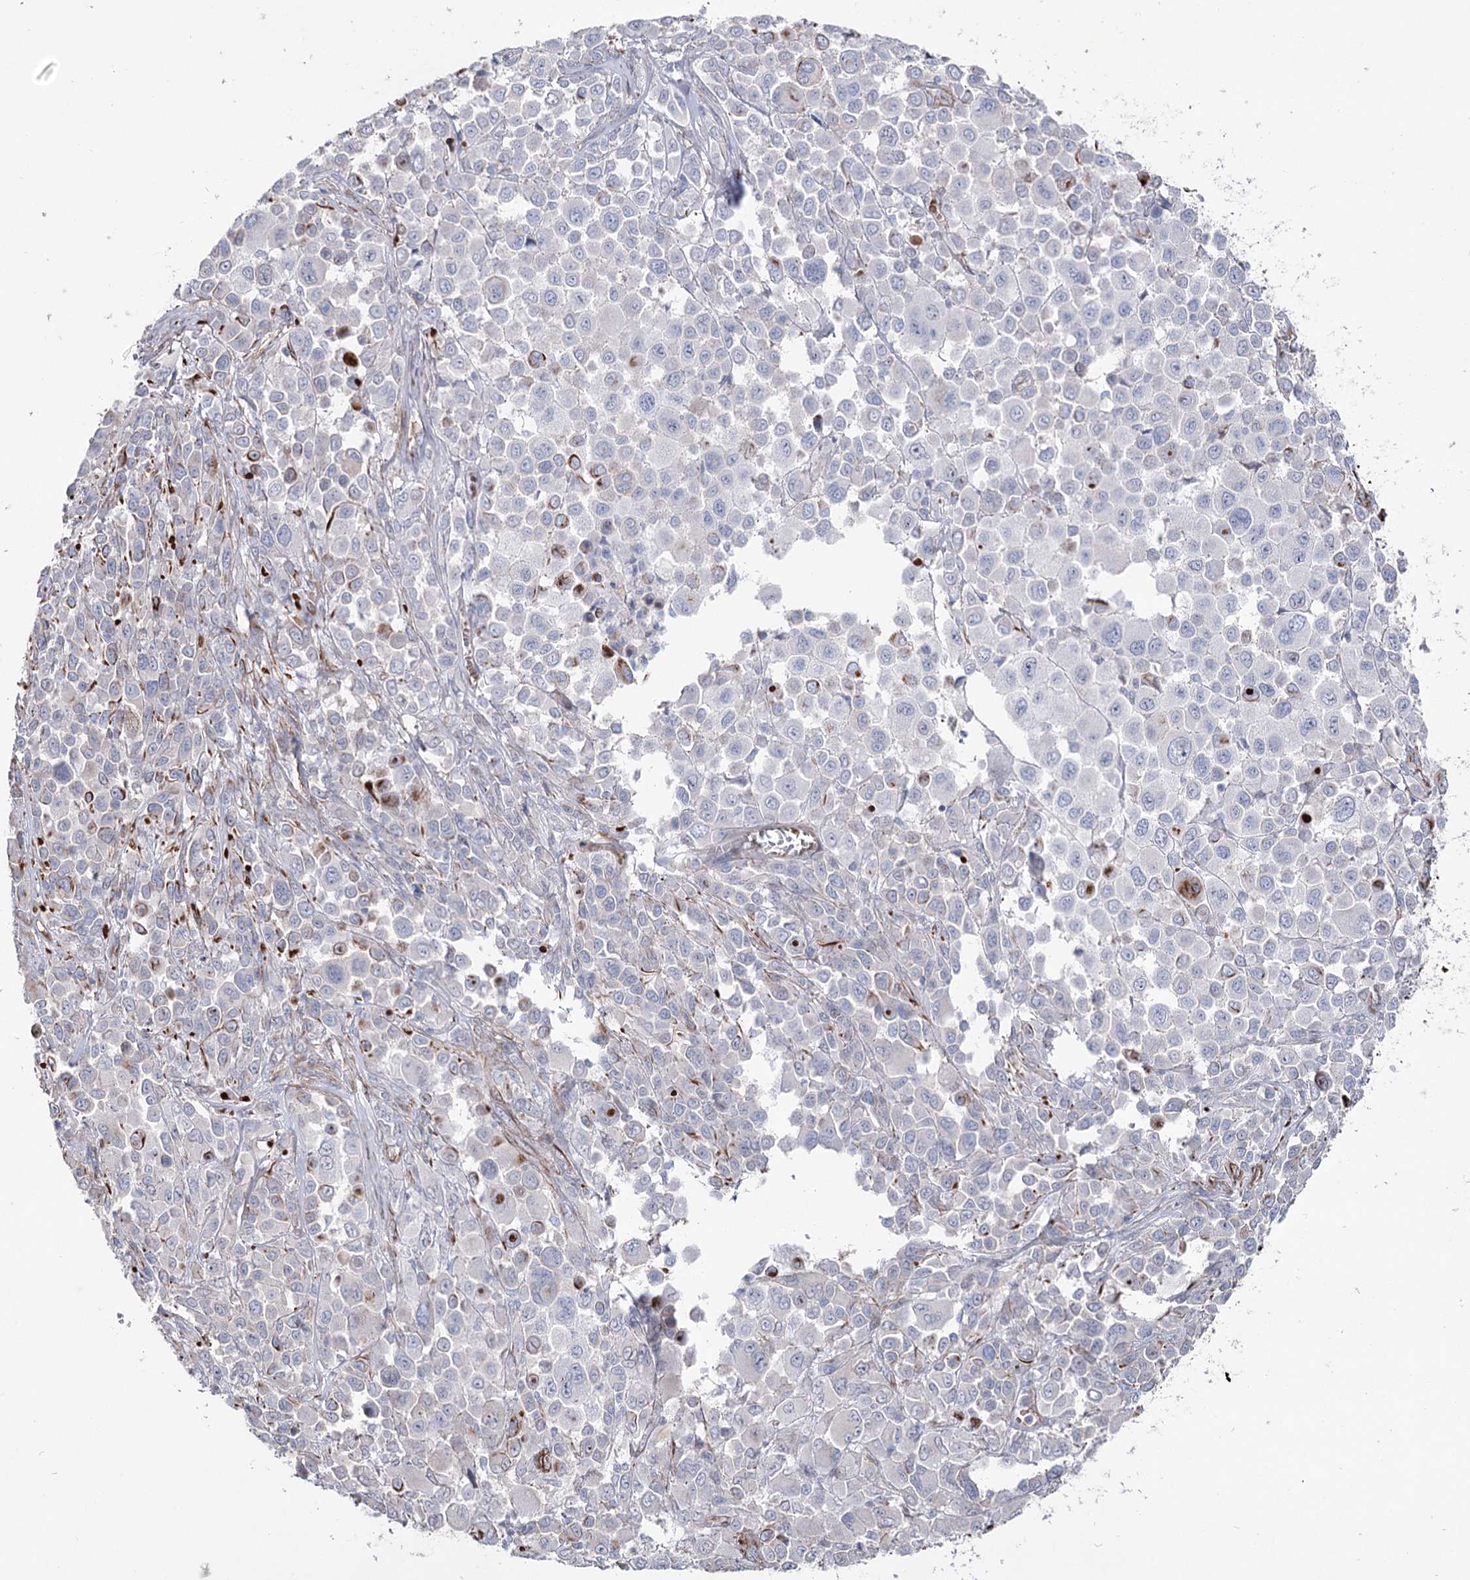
{"staining": {"intensity": "negative", "quantity": "none", "location": "none"}, "tissue": "melanoma", "cell_type": "Tumor cells", "image_type": "cancer", "snomed": [{"axis": "morphology", "description": "Malignant melanoma, NOS"}, {"axis": "topography", "description": "Skin of trunk"}], "caption": "Immunohistochemistry (IHC) of malignant melanoma displays no staining in tumor cells. Brightfield microscopy of IHC stained with DAB (brown) and hematoxylin (blue), captured at high magnification.", "gene": "ARHGAP20", "patient": {"sex": "male", "age": 71}}